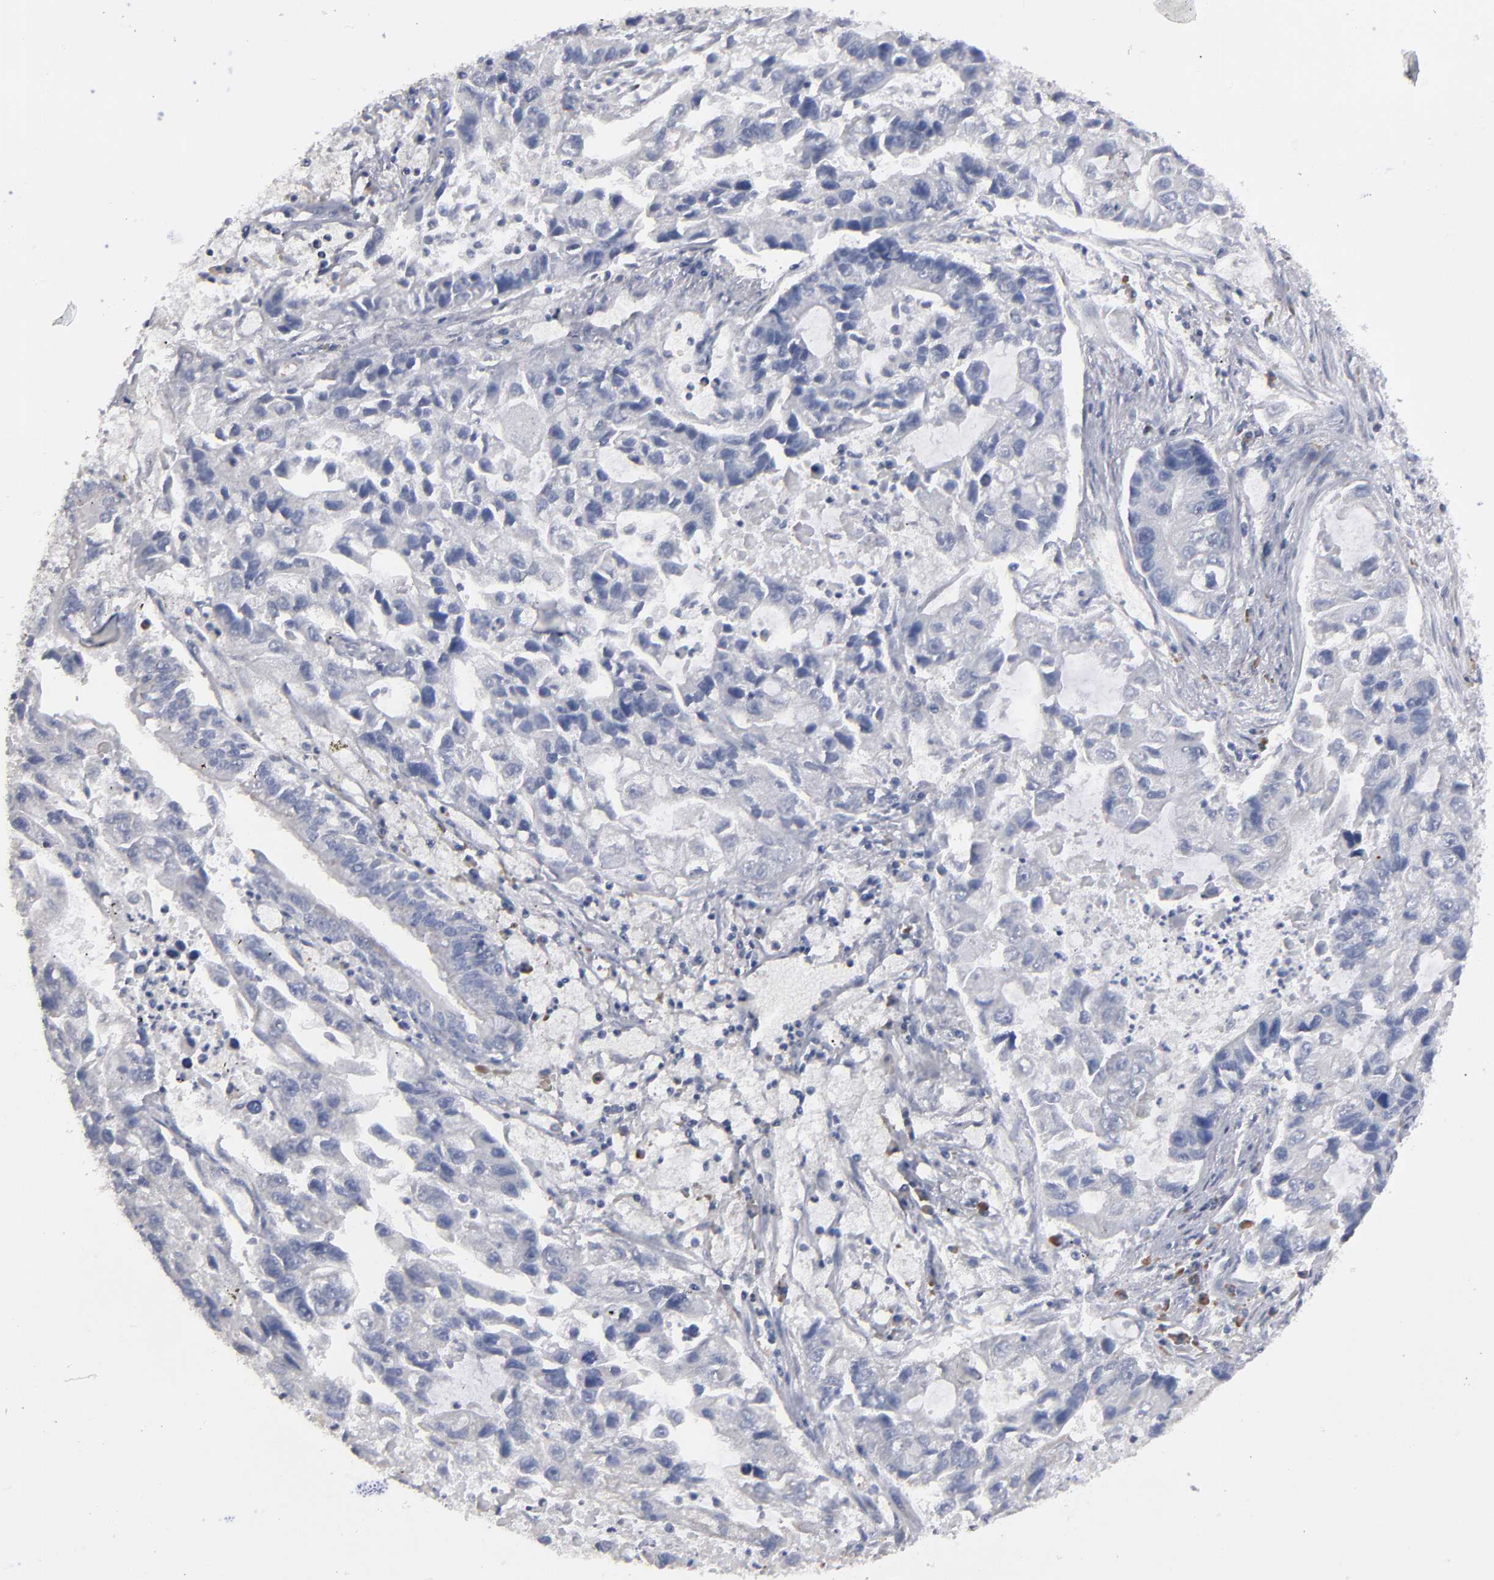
{"staining": {"intensity": "negative", "quantity": "none", "location": "none"}, "tissue": "lung cancer", "cell_type": "Tumor cells", "image_type": "cancer", "snomed": [{"axis": "morphology", "description": "Adenocarcinoma, NOS"}, {"axis": "topography", "description": "Lung"}], "caption": "Immunohistochemistry photomicrograph of neoplastic tissue: human adenocarcinoma (lung) stained with DAB (3,3'-diaminobenzidine) shows no significant protein positivity in tumor cells. The staining was performed using DAB to visualize the protein expression in brown, while the nuclei were stained in blue with hematoxylin (Magnification: 20x).", "gene": "CCDC80", "patient": {"sex": "female", "age": 51}}